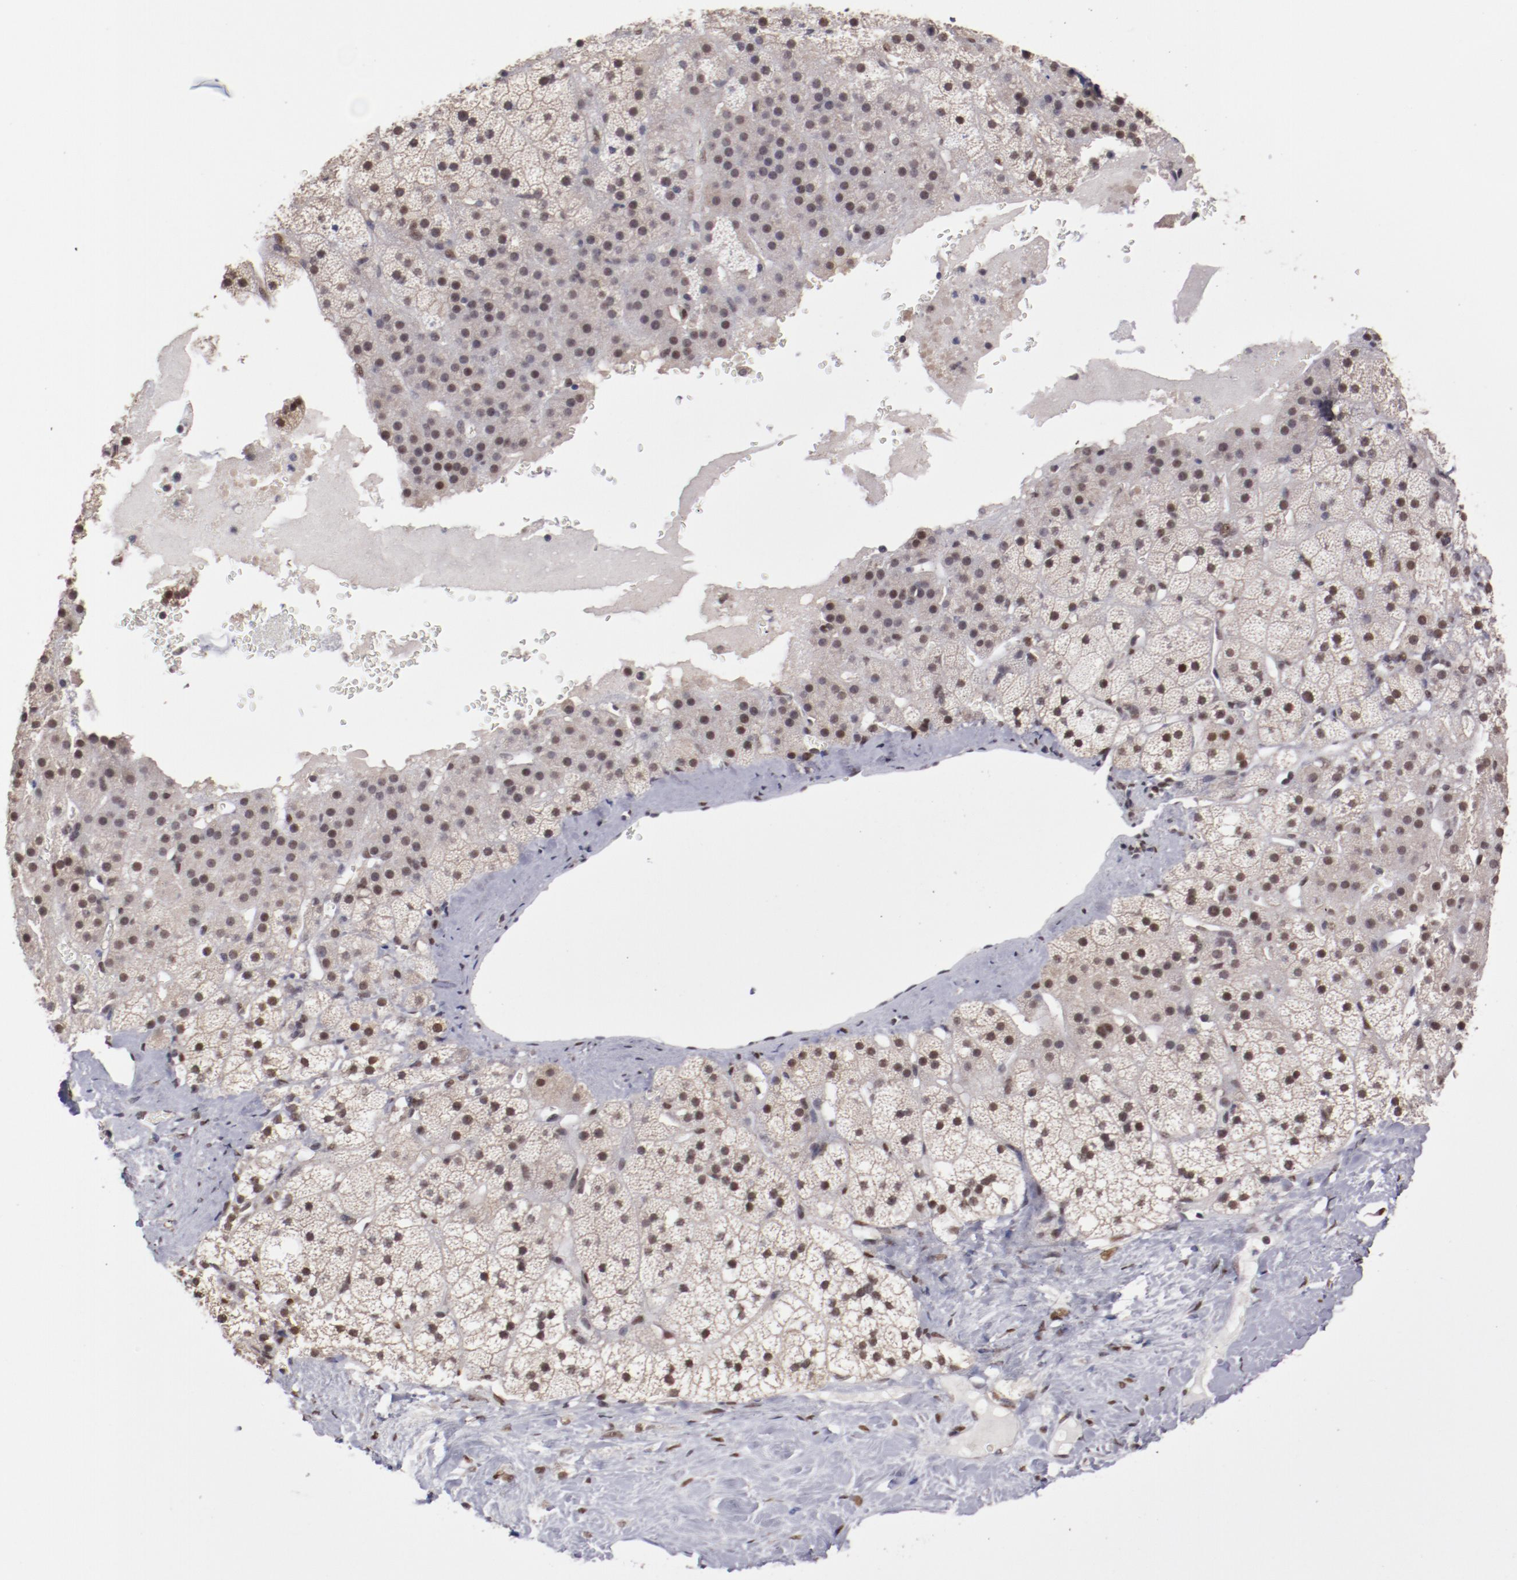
{"staining": {"intensity": "moderate", "quantity": ">75%", "location": "nuclear"}, "tissue": "adrenal gland", "cell_type": "Glandular cells", "image_type": "normal", "snomed": [{"axis": "morphology", "description": "Normal tissue, NOS"}, {"axis": "topography", "description": "Adrenal gland"}], "caption": "Immunohistochemical staining of normal adrenal gland shows moderate nuclear protein expression in about >75% of glandular cells. Nuclei are stained in blue.", "gene": "ARNT", "patient": {"sex": "male", "age": 35}}